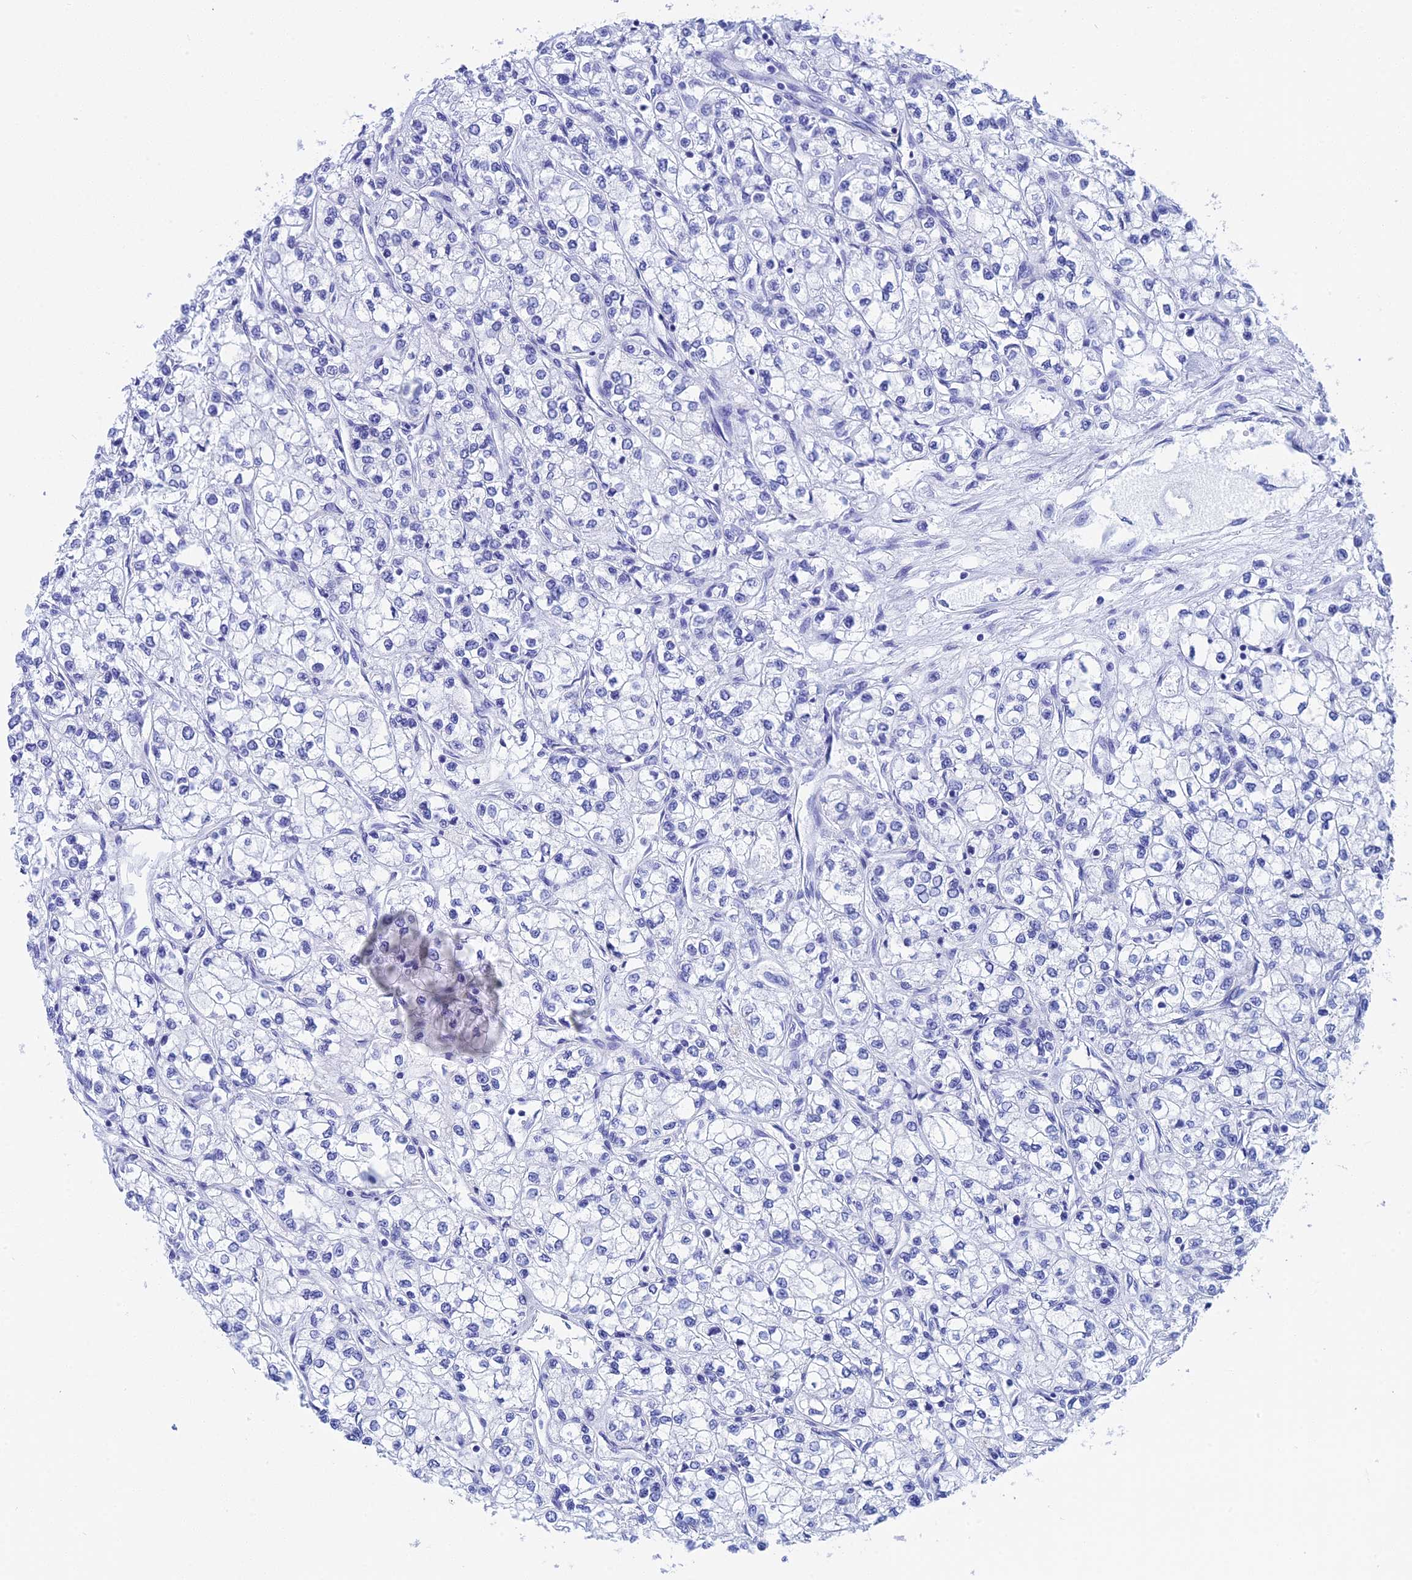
{"staining": {"intensity": "negative", "quantity": "none", "location": "none"}, "tissue": "renal cancer", "cell_type": "Tumor cells", "image_type": "cancer", "snomed": [{"axis": "morphology", "description": "Adenocarcinoma, NOS"}, {"axis": "topography", "description": "Kidney"}], "caption": "IHC micrograph of human renal cancer stained for a protein (brown), which shows no positivity in tumor cells.", "gene": "TEX101", "patient": {"sex": "male", "age": 80}}